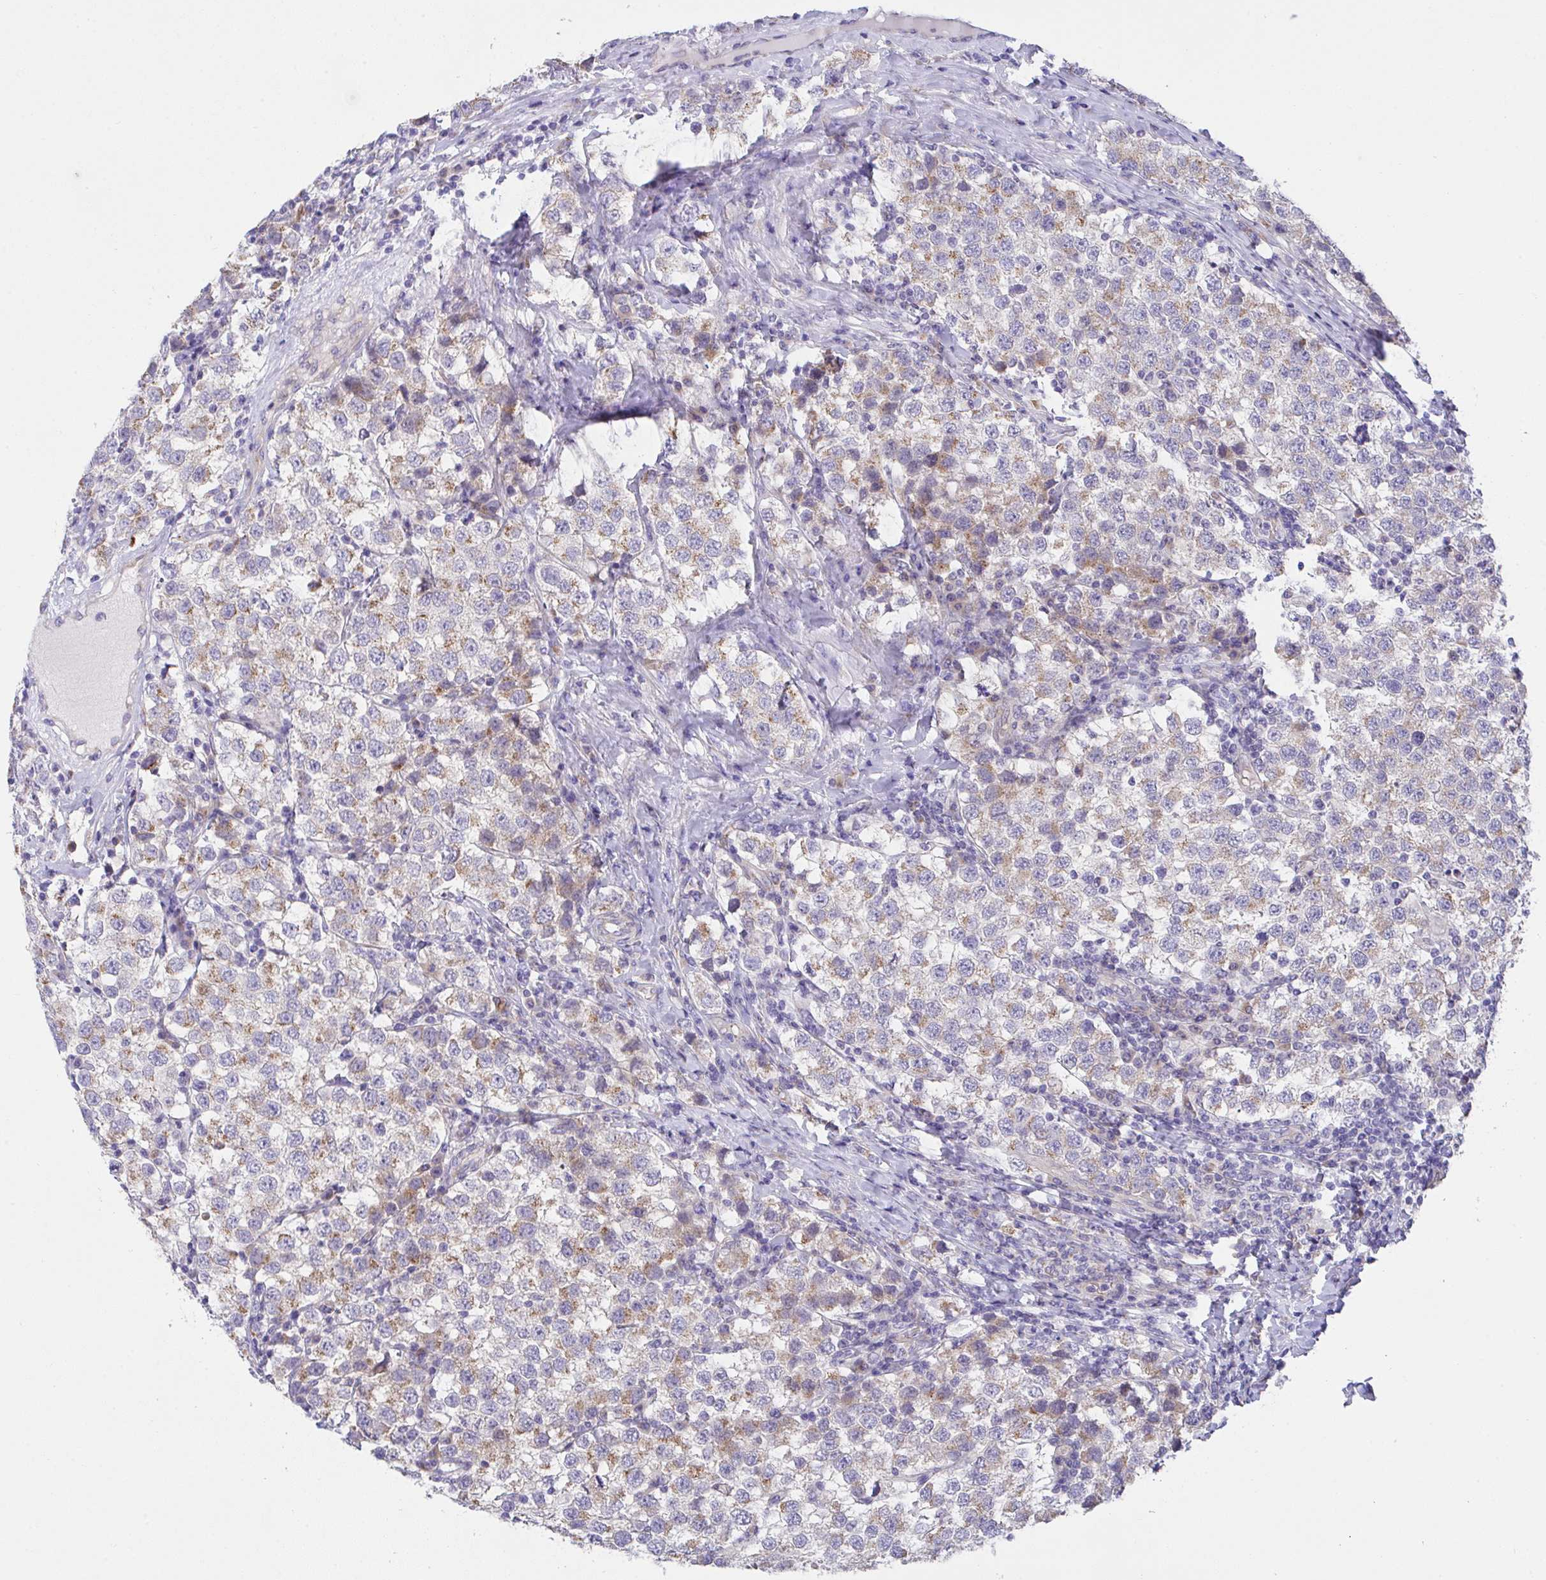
{"staining": {"intensity": "weak", "quantity": "25%-75%", "location": "cytoplasmic/membranous"}, "tissue": "testis cancer", "cell_type": "Tumor cells", "image_type": "cancer", "snomed": [{"axis": "morphology", "description": "Seminoma, NOS"}, {"axis": "topography", "description": "Testis"}], "caption": "Testis cancer (seminoma) stained for a protein exhibits weak cytoplasmic/membranous positivity in tumor cells. (Stains: DAB (3,3'-diaminobenzidine) in brown, nuclei in blue, Microscopy: brightfield microscopy at high magnification).", "gene": "MIA3", "patient": {"sex": "male", "age": 34}}